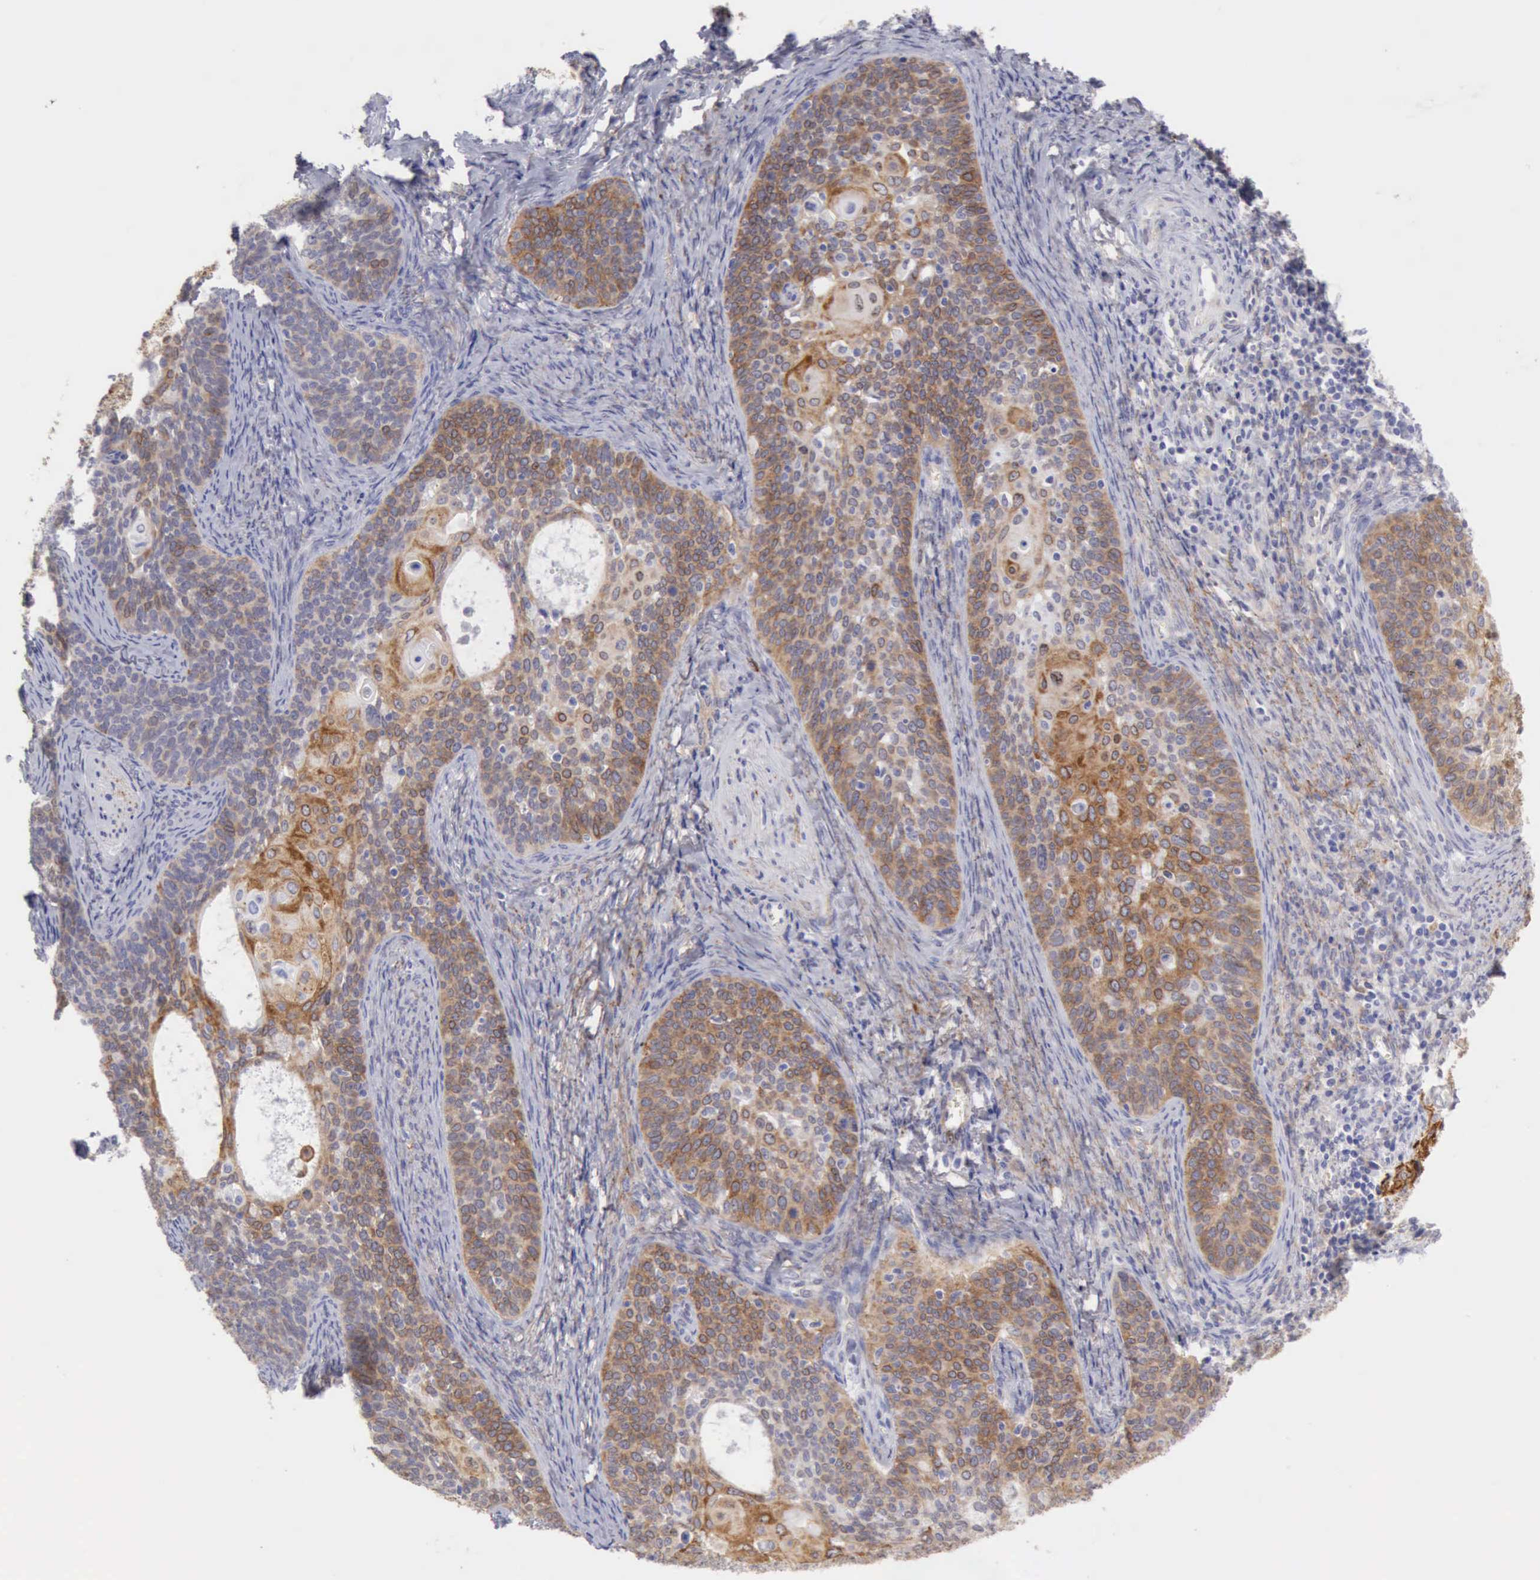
{"staining": {"intensity": "moderate", "quantity": ">75%", "location": "cytoplasmic/membranous"}, "tissue": "cervical cancer", "cell_type": "Tumor cells", "image_type": "cancer", "snomed": [{"axis": "morphology", "description": "Squamous cell carcinoma, NOS"}, {"axis": "topography", "description": "Cervix"}], "caption": "Cervical cancer stained with a protein marker shows moderate staining in tumor cells.", "gene": "TFRC", "patient": {"sex": "female", "age": 33}}